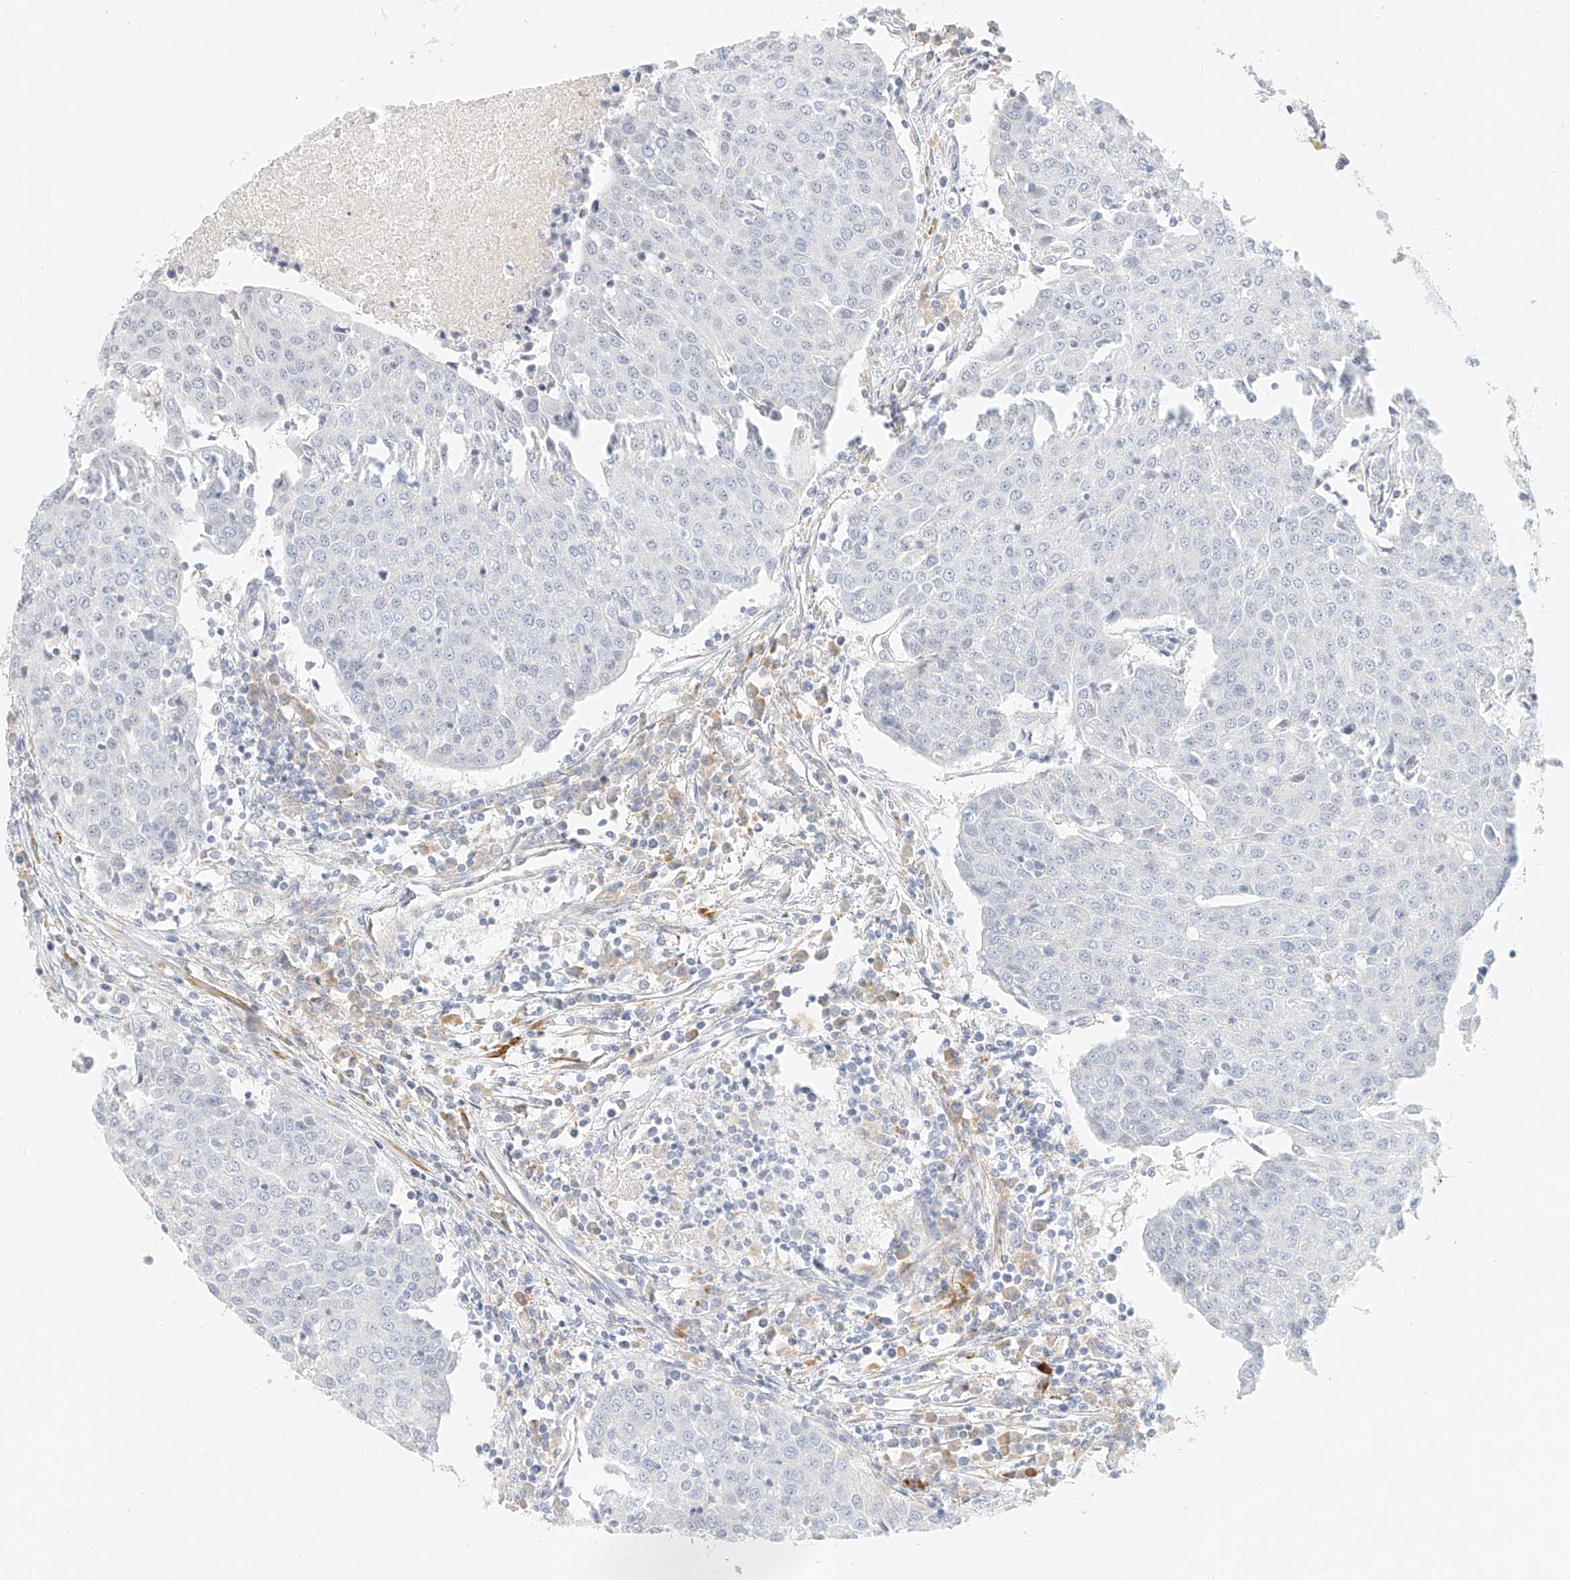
{"staining": {"intensity": "negative", "quantity": "none", "location": "none"}, "tissue": "urothelial cancer", "cell_type": "Tumor cells", "image_type": "cancer", "snomed": [{"axis": "morphology", "description": "Urothelial carcinoma, High grade"}, {"axis": "topography", "description": "Urinary bladder"}], "caption": "High power microscopy photomicrograph of an immunohistochemistry (IHC) histopathology image of urothelial cancer, revealing no significant expression in tumor cells.", "gene": "CXorf58", "patient": {"sex": "female", "age": 85}}